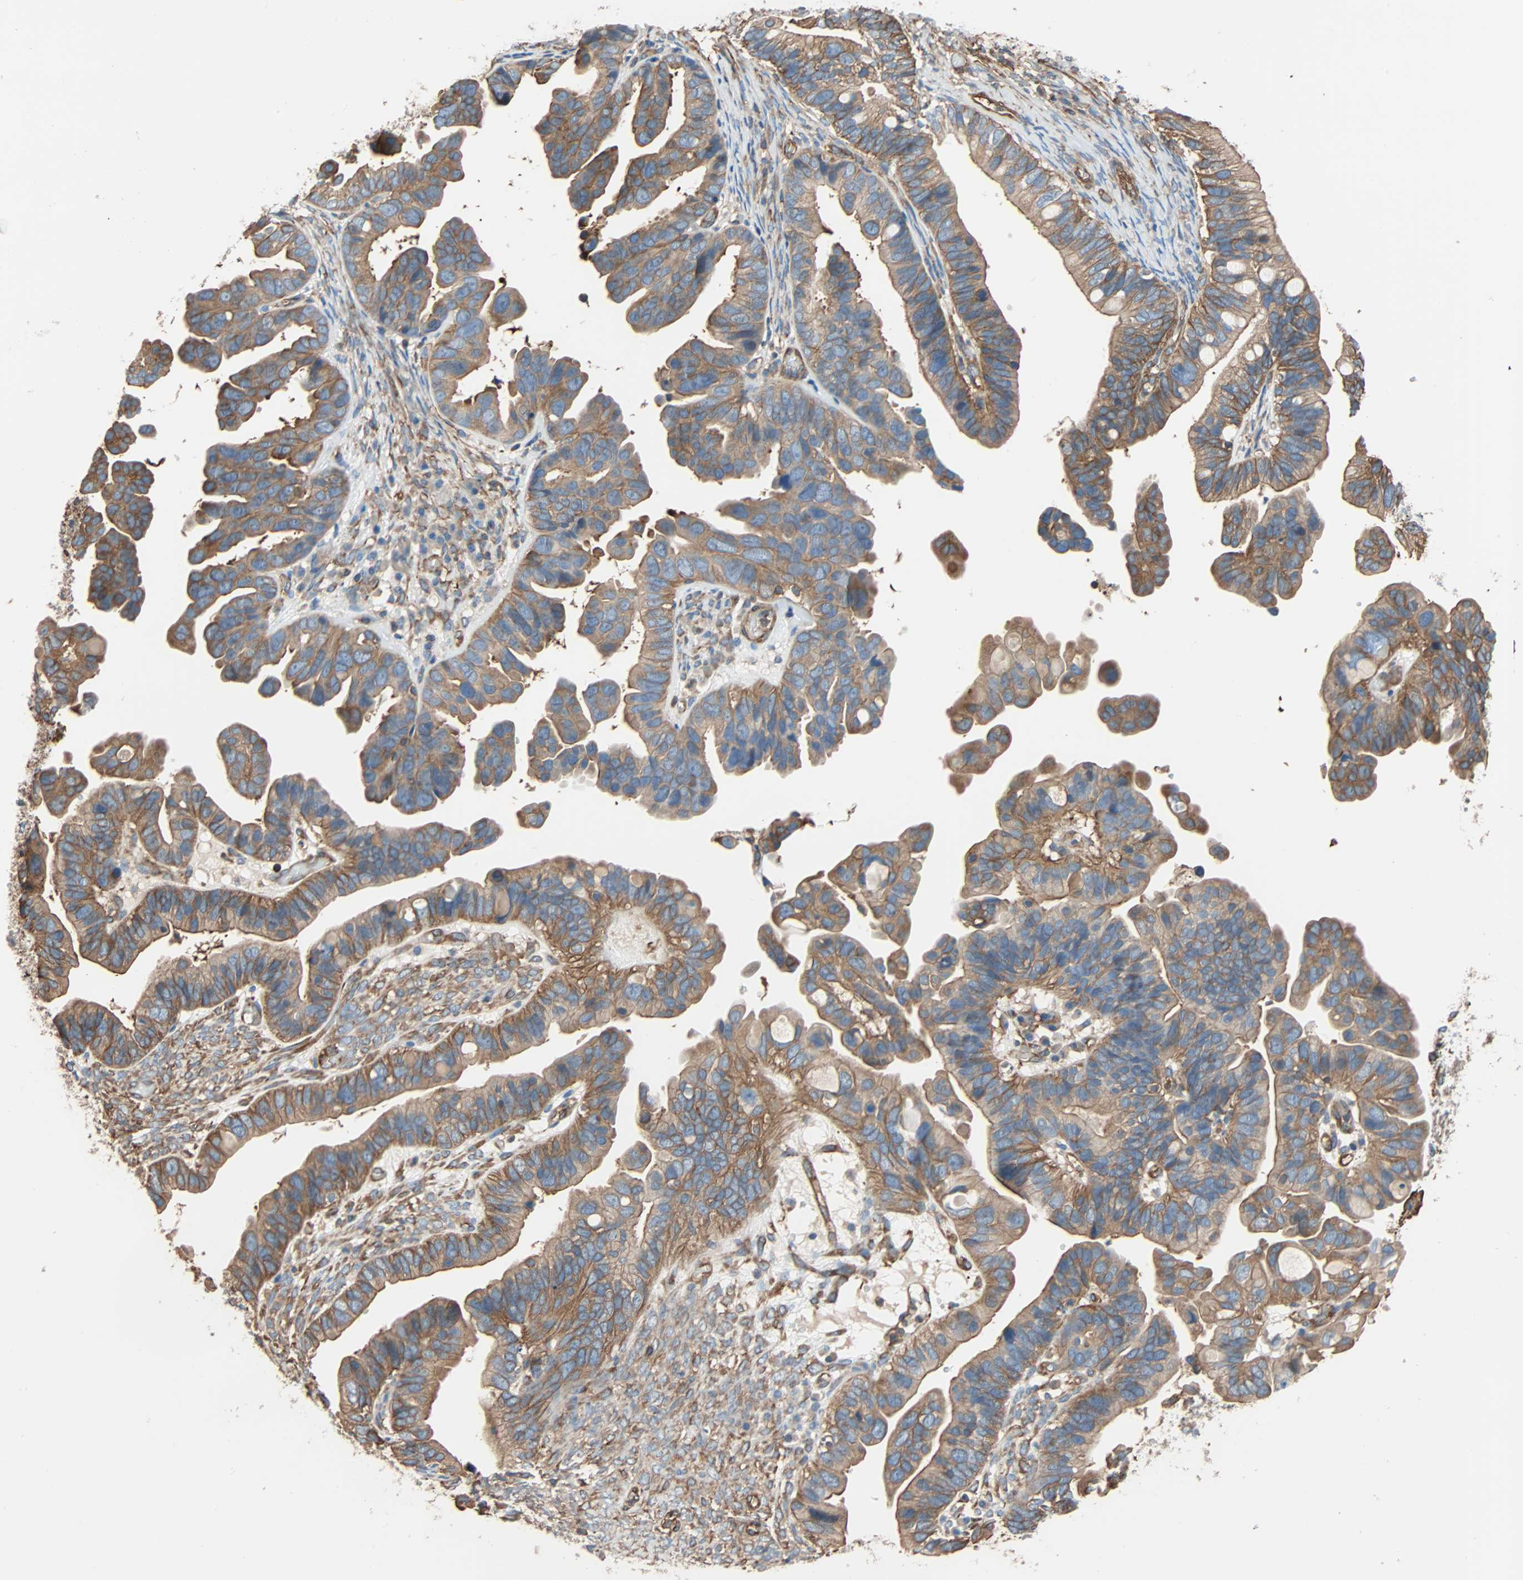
{"staining": {"intensity": "moderate", "quantity": ">75%", "location": "cytoplasmic/membranous"}, "tissue": "ovarian cancer", "cell_type": "Tumor cells", "image_type": "cancer", "snomed": [{"axis": "morphology", "description": "Cystadenocarcinoma, serous, NOS"}, {"axis": "topography", "description": "Ovary"}], "caption": "IHC image of neoplastic tissue: human ovarian serous cystadenocarcinoma stained using IHC demonstrates medium levels of moderate protein expression localized specifically in the cytoplasmic/membranous of tumor cells, appearing as a cytoplasmic/membranous brown color.", "gene": "GALNT10", "patient": {"sex": "female", "age": 56}}